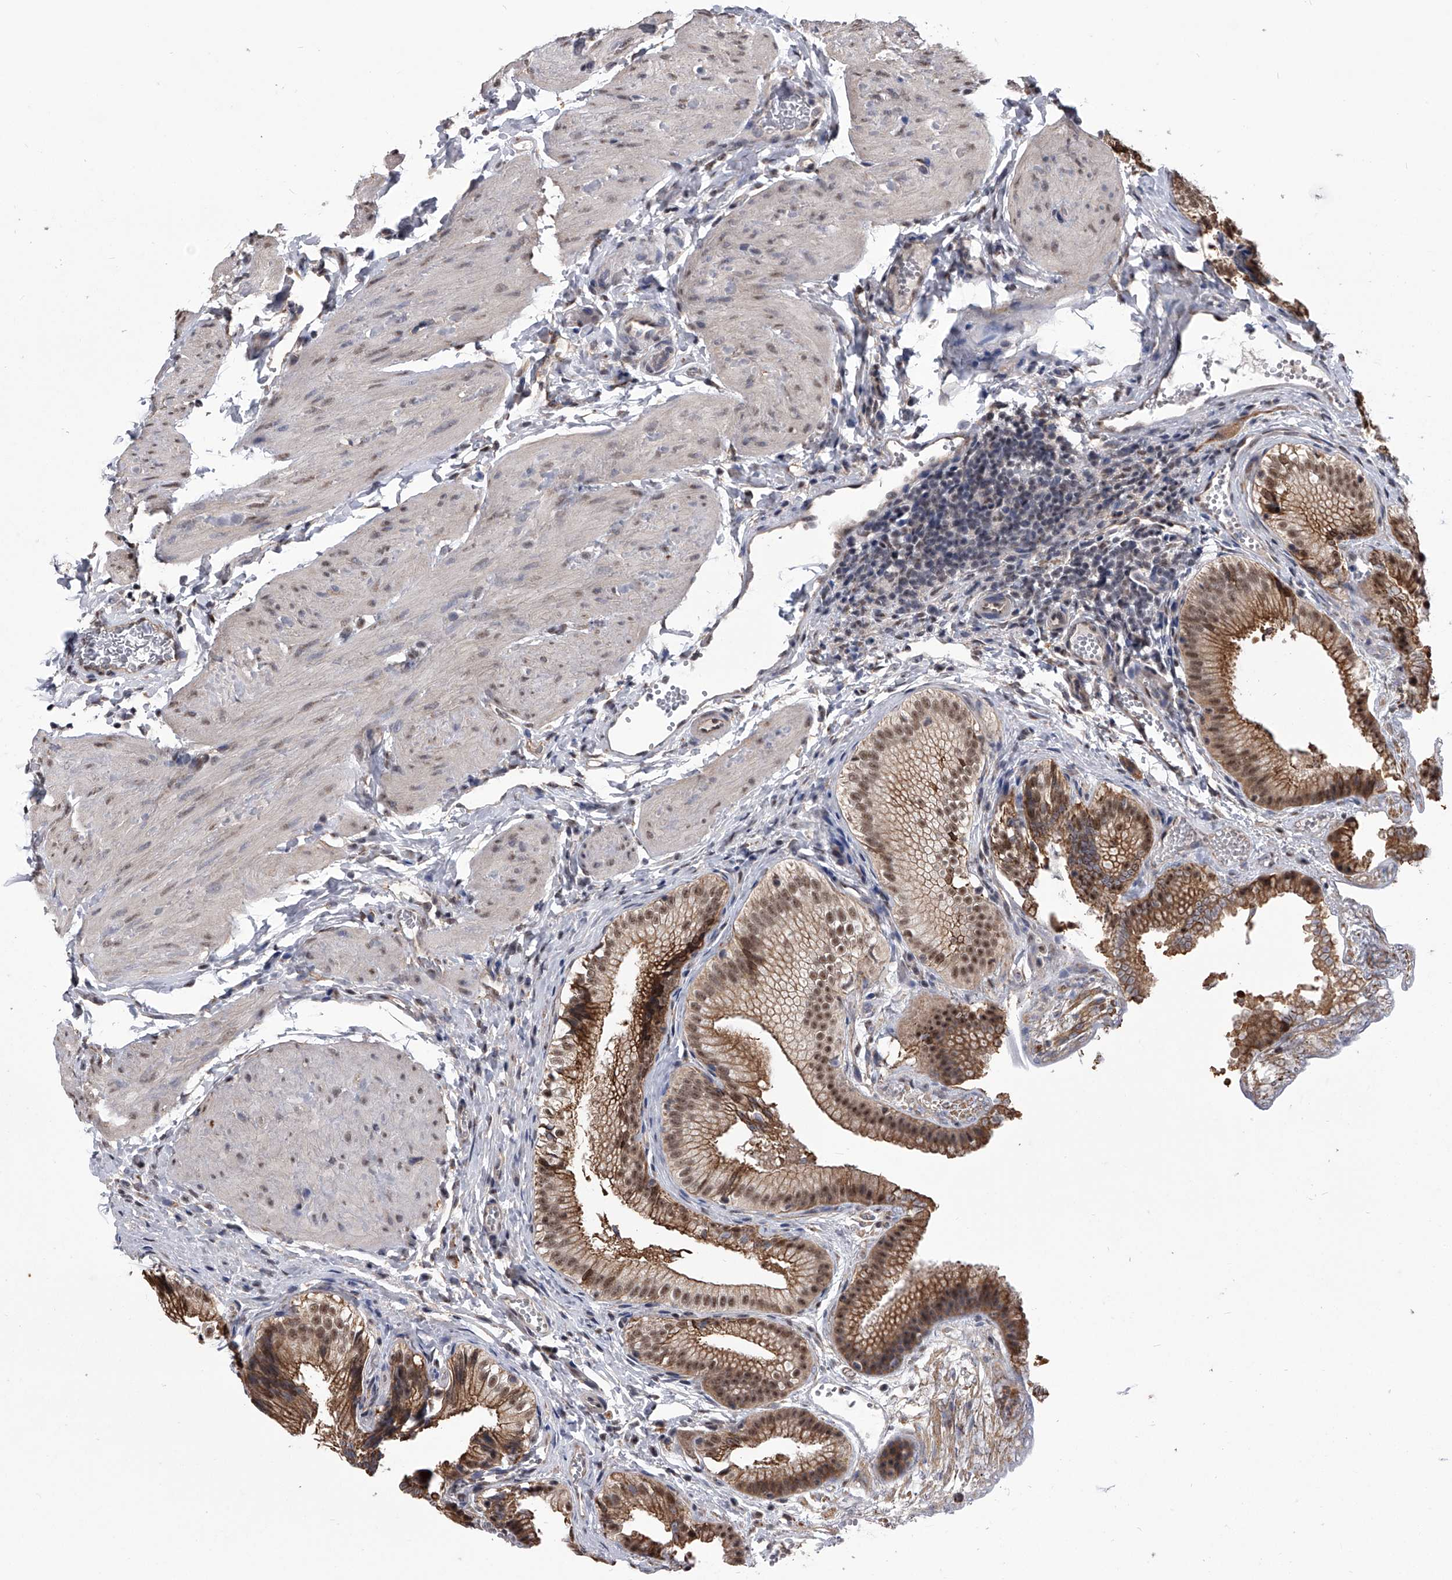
{"staining": {"intensity": "moderate", "quantity": ">75%", "location": "cytoplasmic/membranous,nuclear"}, "tissue": "gallbladder", "cell_type": "Glandular cells", "image_type": "normal", "snomed": [{"axis": "morphology", "description": "Normal tissue, NOS"}, {"axis": "topography", "description": "Gallbladder"}], "caption": "Immunohistochemical staining of normal gallbladder exhibits moderate cytoplasmic/membranous,nuclear protein staining in approximately >75% of glandular cells.", "gene": "ZNF76", "patient": {"sex": "female", "age": 30}}